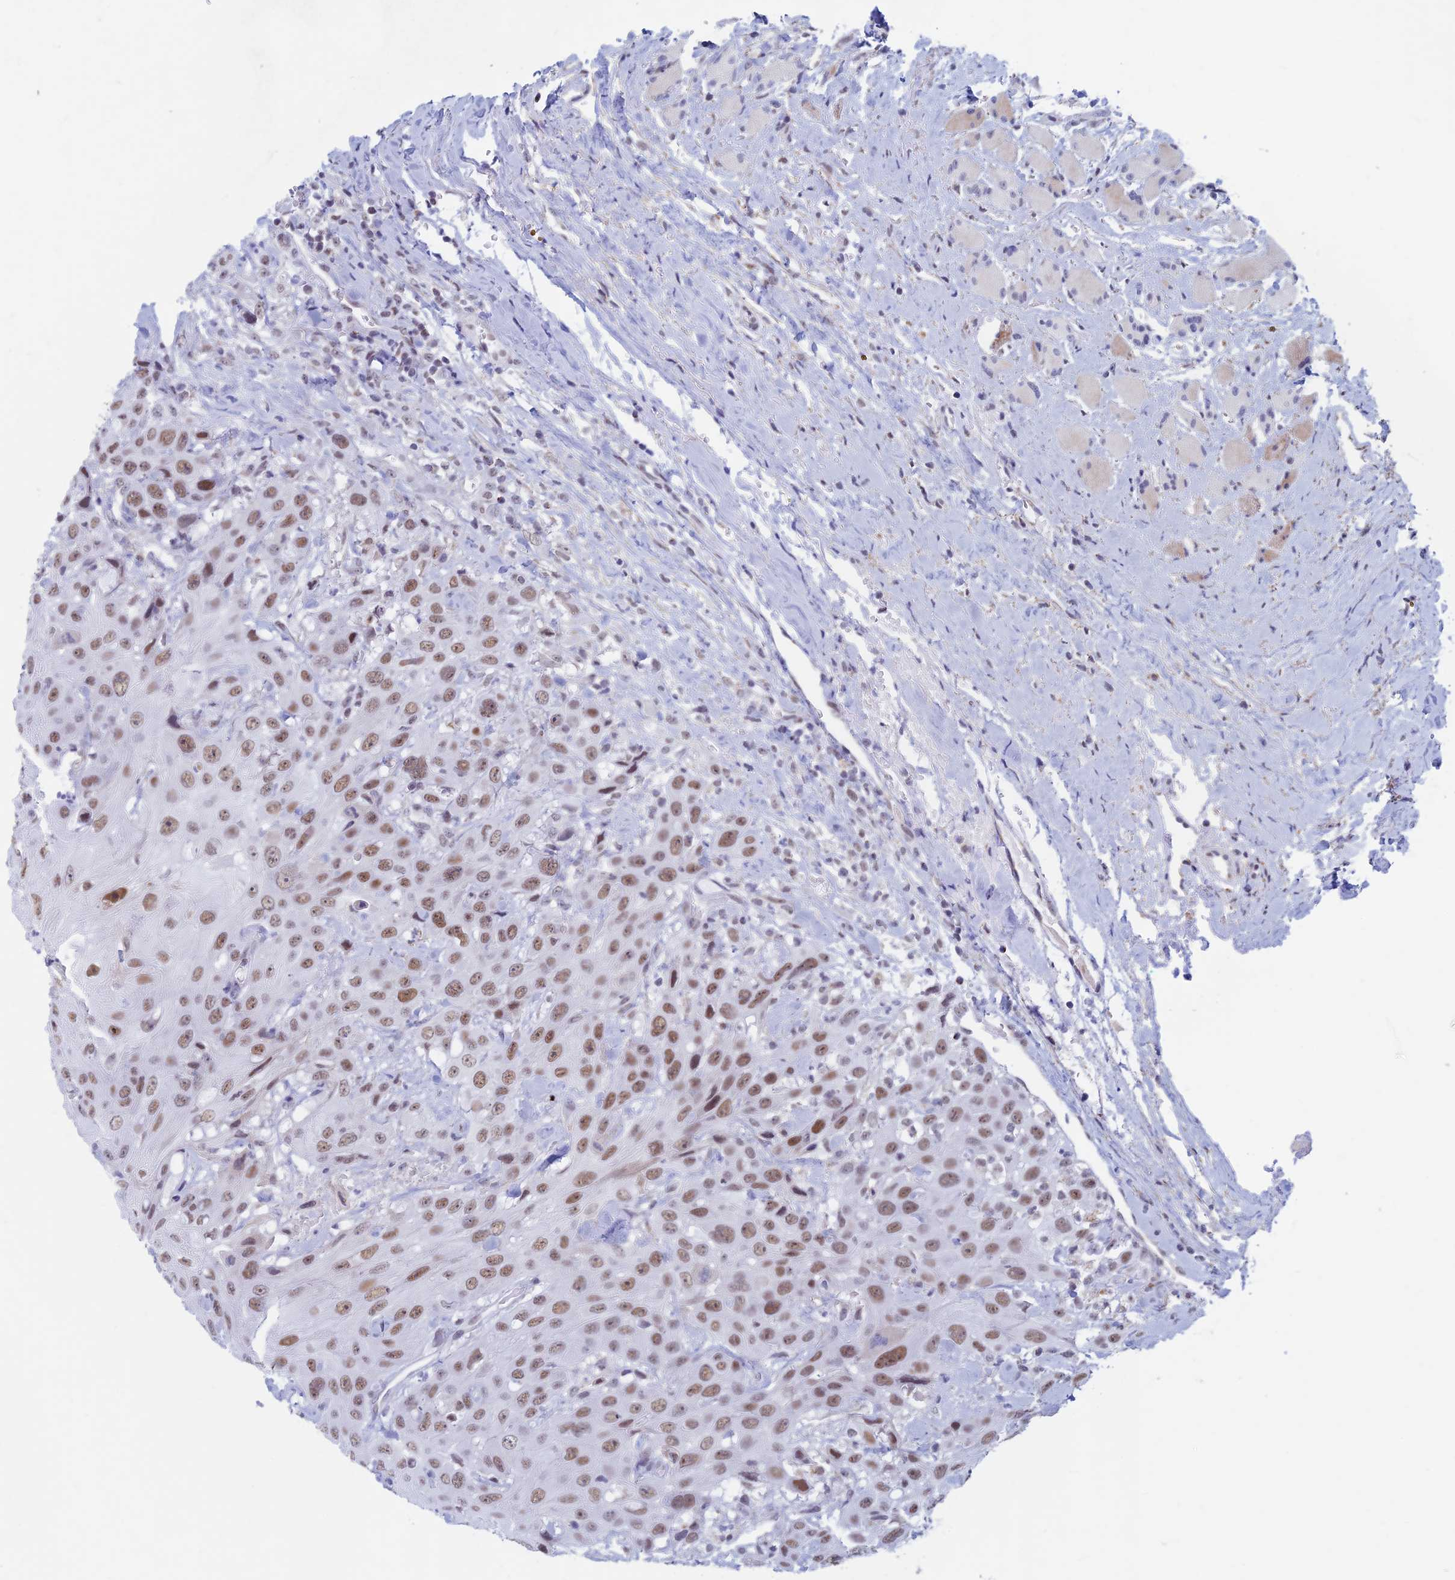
{"staining": {"intensity": "moderate", "quantity": ">75%", "location": "nuclear"}, "tissue": "head and neck cancer", "cell_type": "Tumor cells", "image_type": "cancer", "snomed": [{"axis": "morphology", "description": "Squamous cell carcinoma, NOS"}, {"axis": "topography", "description": "Head-Neck"}], "caption": "DAB immunohistochemical staining of head and neck cancer exhibits moderate nuclear protein positivity in about >75% of tumor cells.", "gene": "ASH2L", "patient": {"sex": "male", "age": 81}}